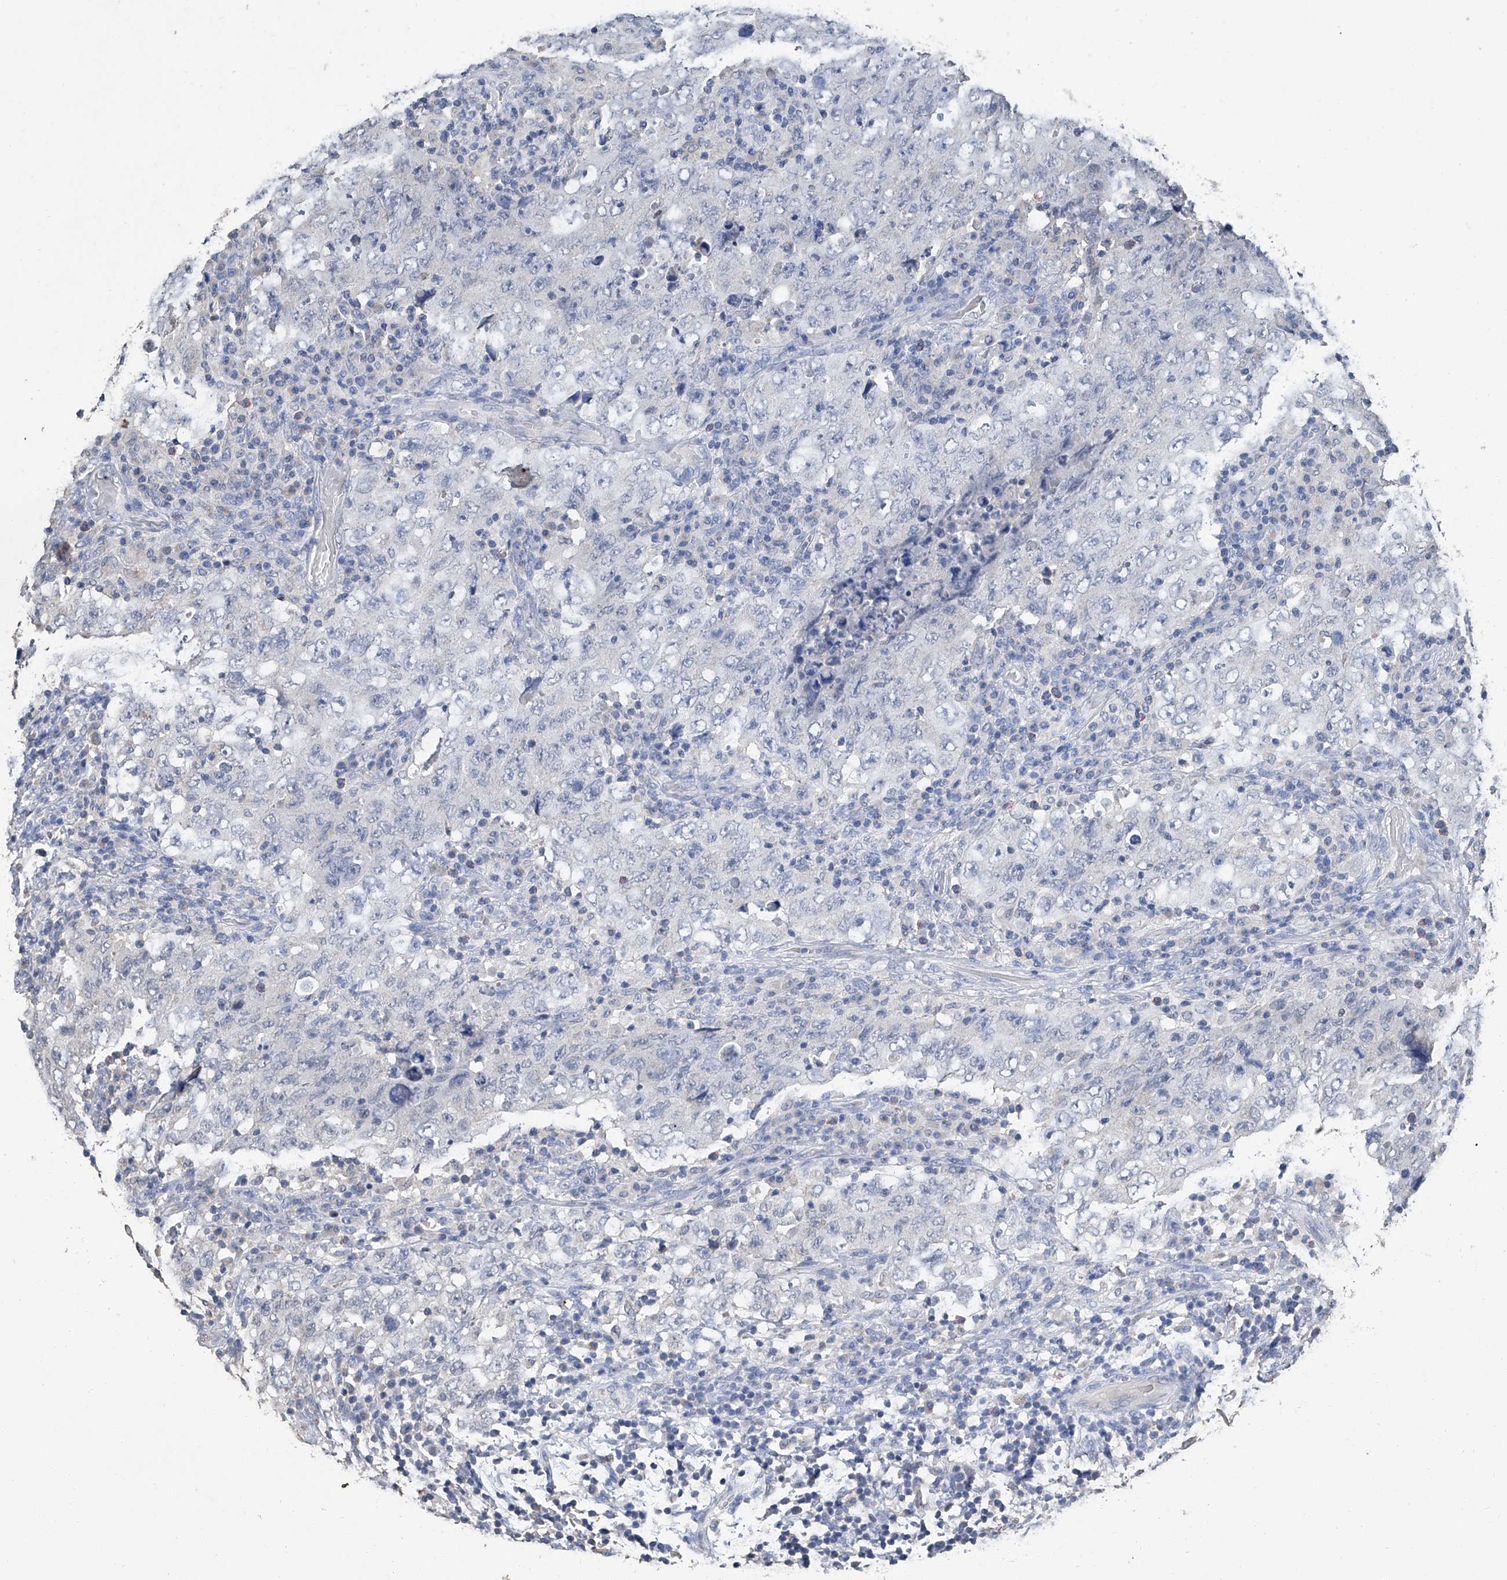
{"staining": {"intensity": "negative", "quantity": "none", "location": "none"}, "tissue": "testis cancer", "cell_type": "Tumor cells", "image_type": "cancer", "snomed": [{"axis": "morphology", "description": "Carcinoma, Embryonal, NOS"}, {"axis": "topography", "description": "Testis"}], "caption": "Protein analysis of testis embryonal carcinoma shows no significant positivity in tumor cells.", "gene": "GPT", "patient": {"sex": "male", "age": 26}}